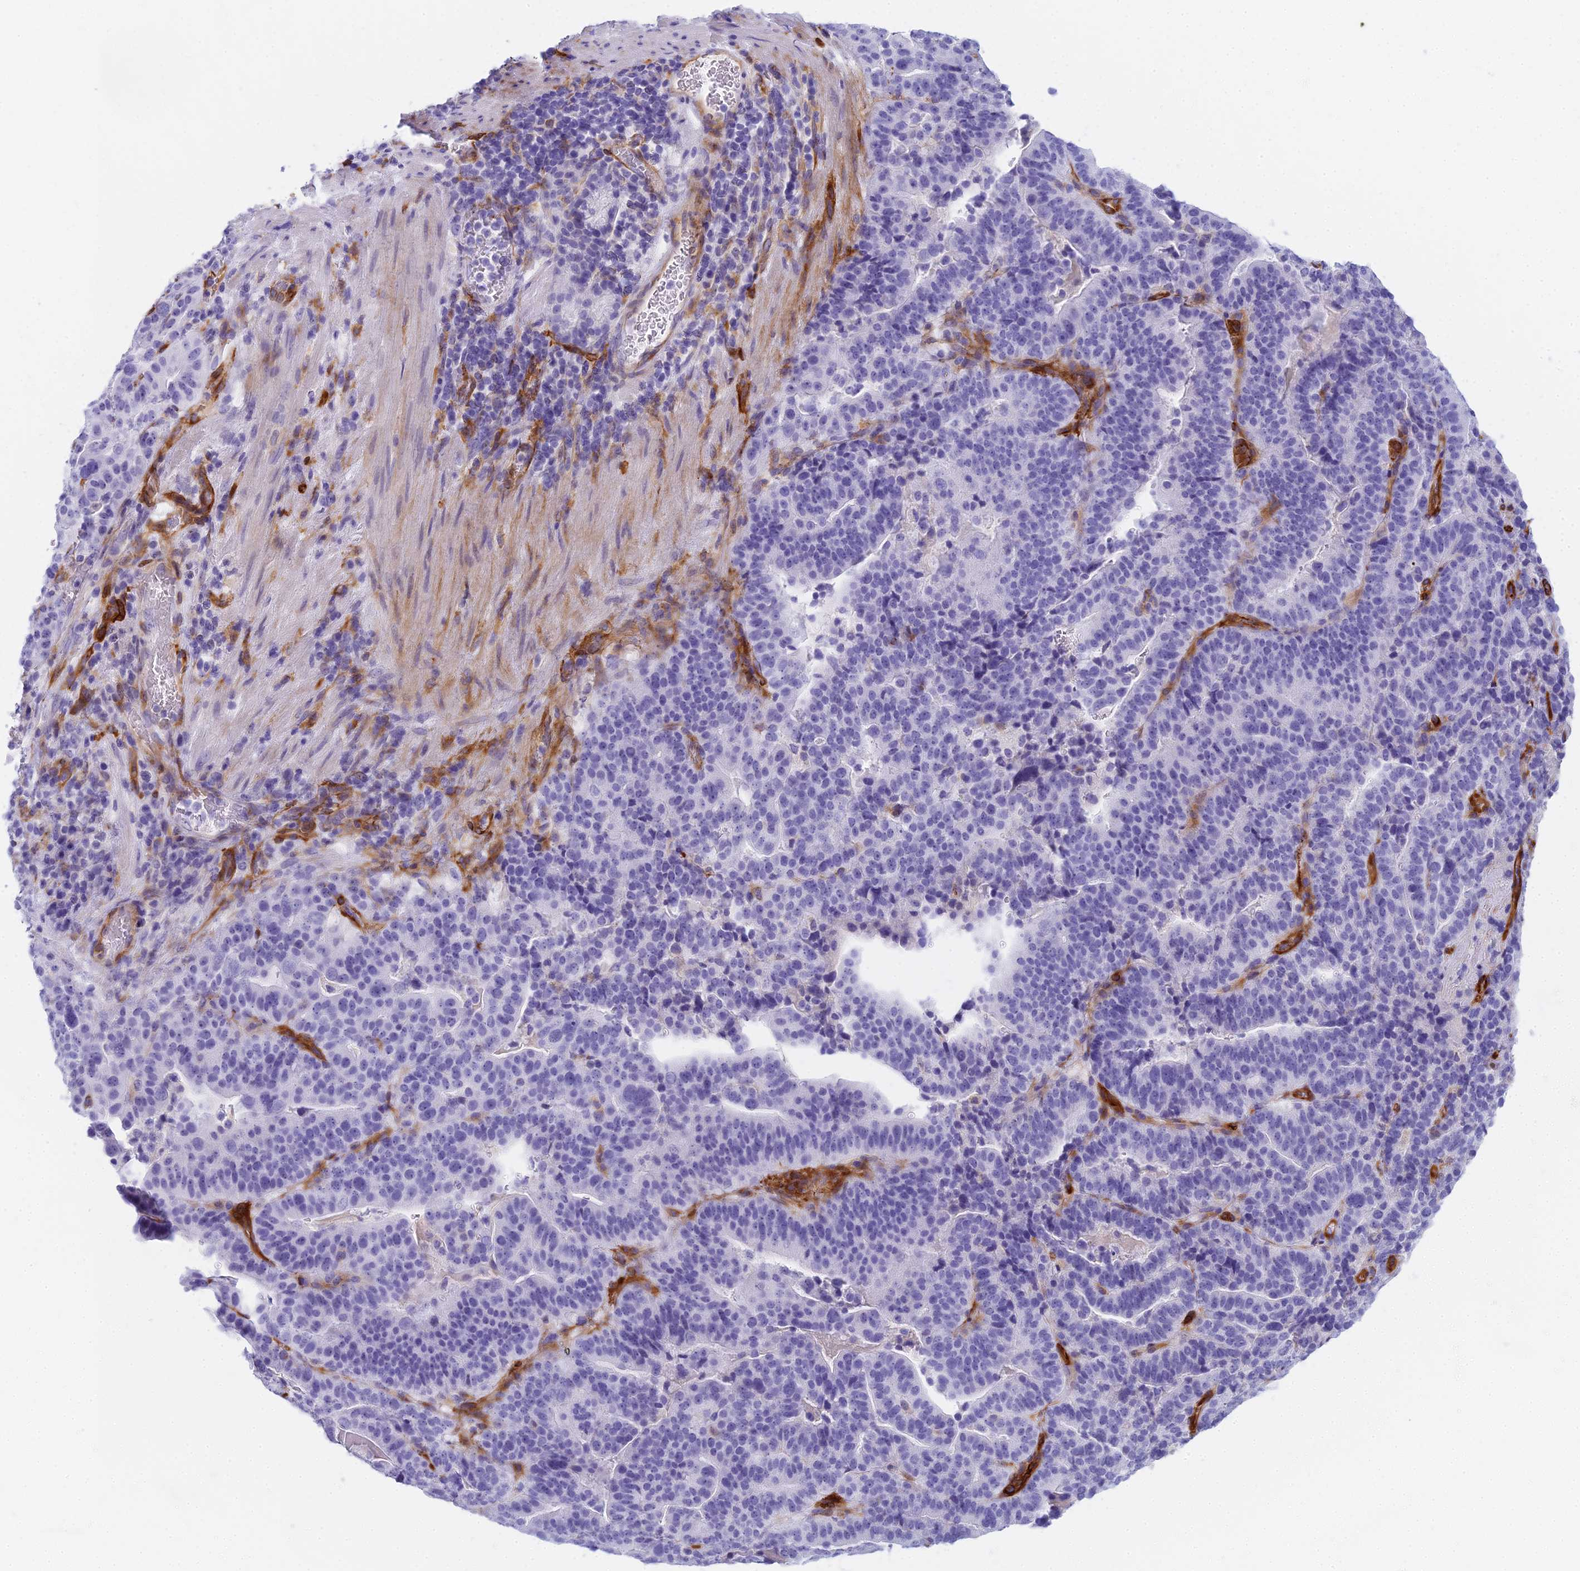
{"staining": {"intensity": "negative", "quantity": "none", "location": "none"}, "tissue": "stomach cancer", "cell_type": "Tumor cells", "image_type": "cancer", "snomed": [{"axis": "morphology", "description": "Adenocarcinoma, NOS"}, {"axis": "topography", "description": "Stomach"}], "caption": "A histopathology image of human stomach adenocarcinoma is negative for staining in tumor cells.", "gene": "EVI2A", "patient": {"sex": "male", "age": 48}}